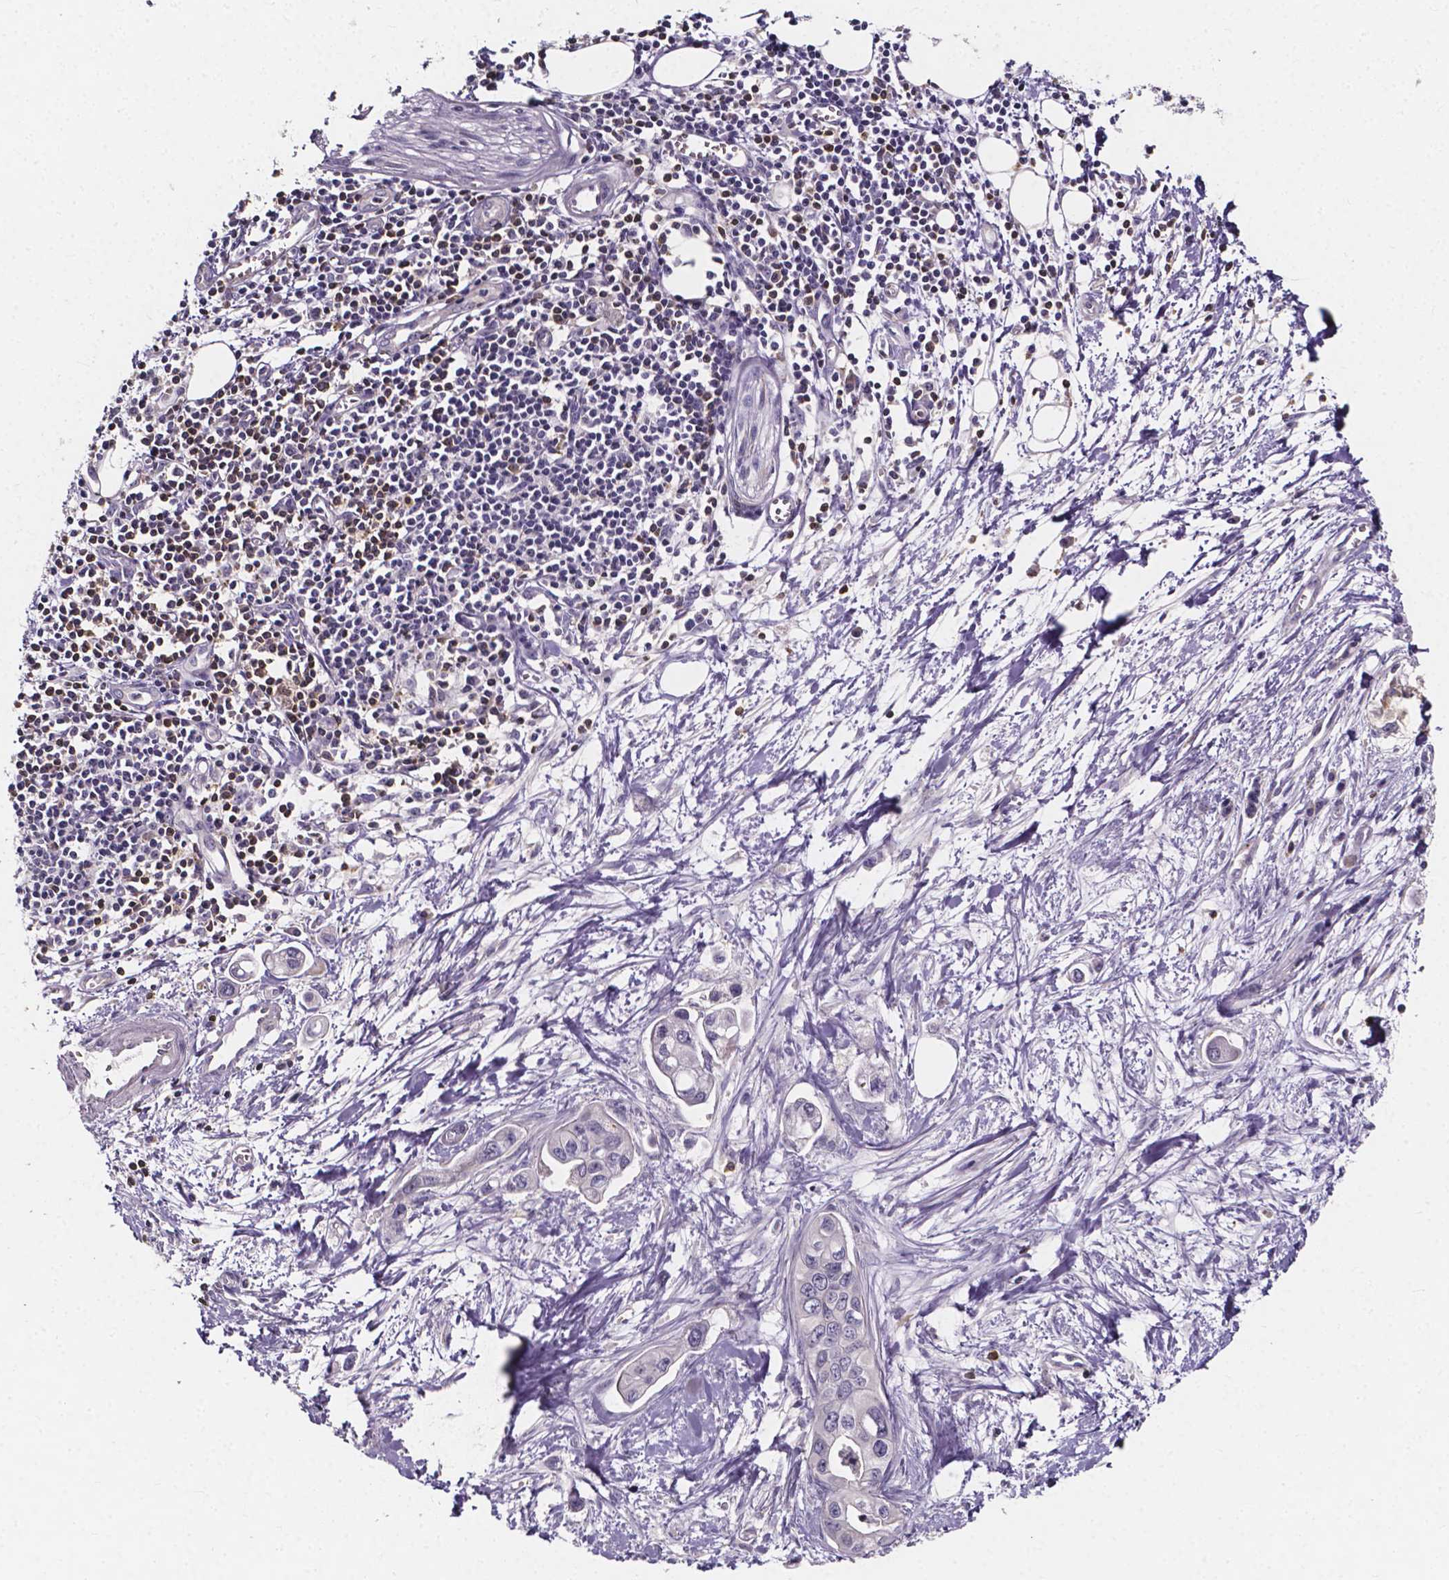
{"staining": {"intensity": "negative", "quantity": "none", "location": "none"}, "tissue": "pancreatic cancer", "cell_type": "Tumor cells", "image_type": "cancer", "snomed": [{"axis": "morphology", "description": "Adenocarcinoma, NOS"}, {"axis": "topography", "description": "Pancreas"}], "caption": "Immunohistochemical staining of human pancreatic adenocarcinoma exhibits no significant staining in tumor cells.", "gene": "THEMIS", "patient": {"sex": "male", "age": 60}}